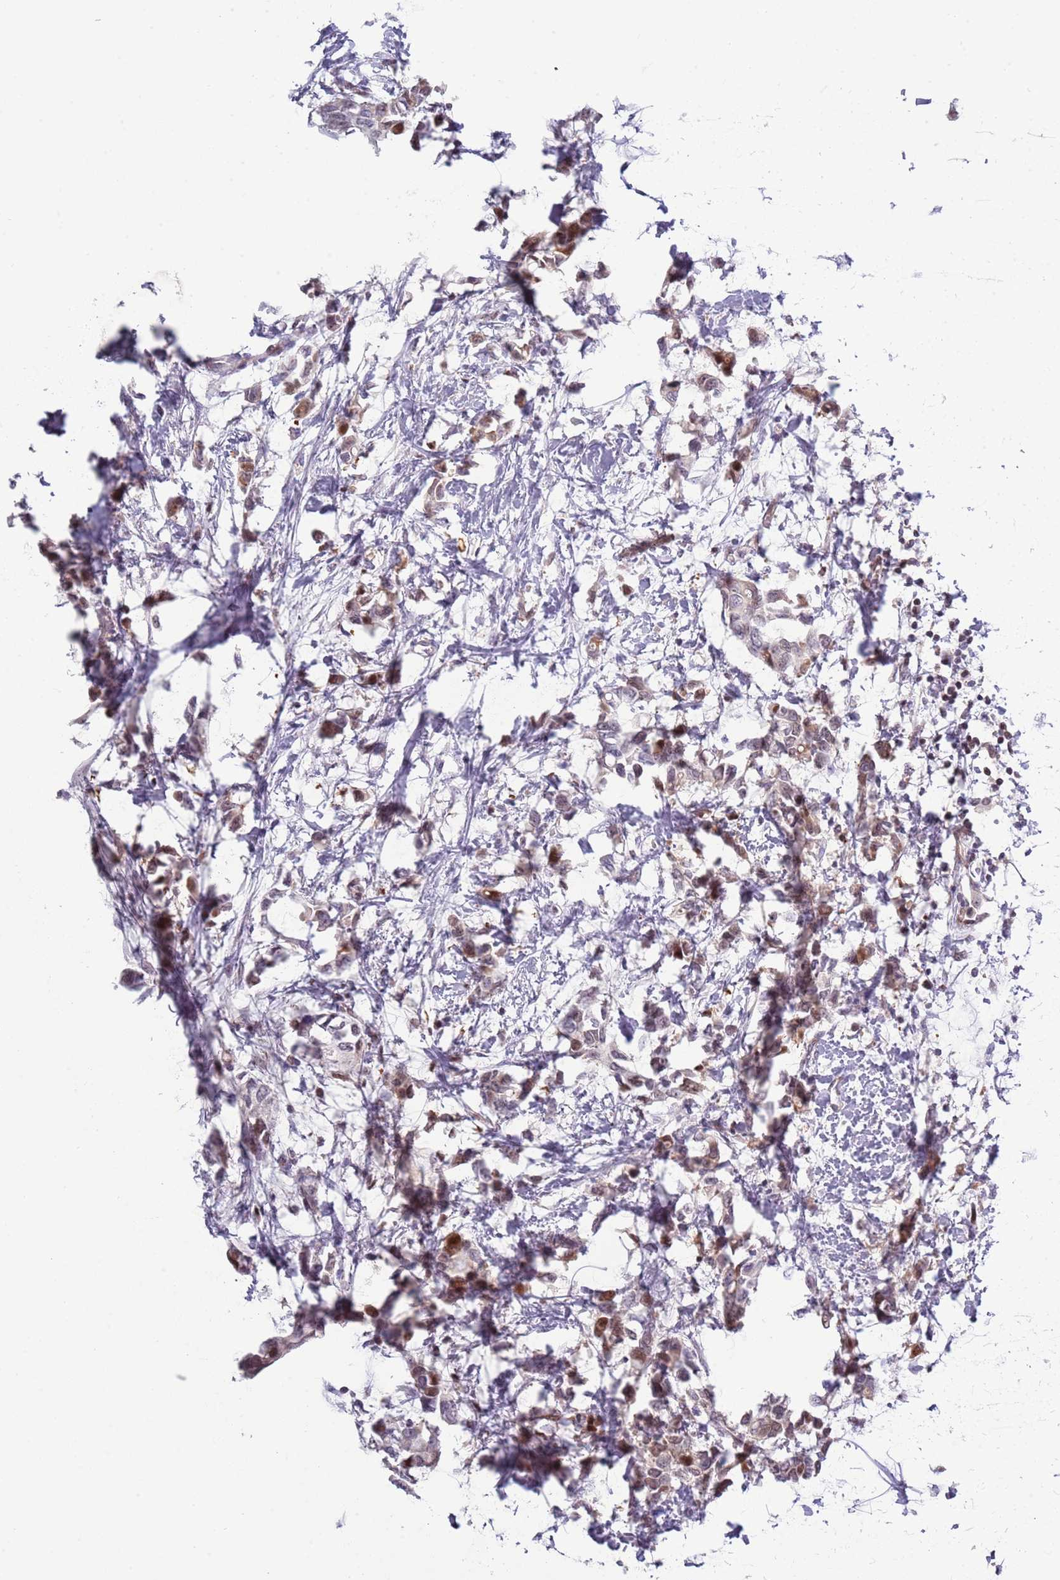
{"staining": {"intensity": "moderate", "quantity": "25%-75%", "location": "cytoplasmic/membranous,nuclear"}, "tissue": "breast cancer", "cell_type": "Tumor cells", "image_type": "cancer", "snomed": [{"axis": "morphology", "description": "Duct carcinoma"}, {"axis": "topography", "description": "Breast"}], "caption": "There is medium levels of moderate cytoplasmic/membranous and nuclear expression in tumor cells of breast cancer (invasive ductal carcinoma), as demonstrated by immunohistochemical staining (brown color).", "gene": "NBPF6", "patient": {"sex": "female", "age": 41}}